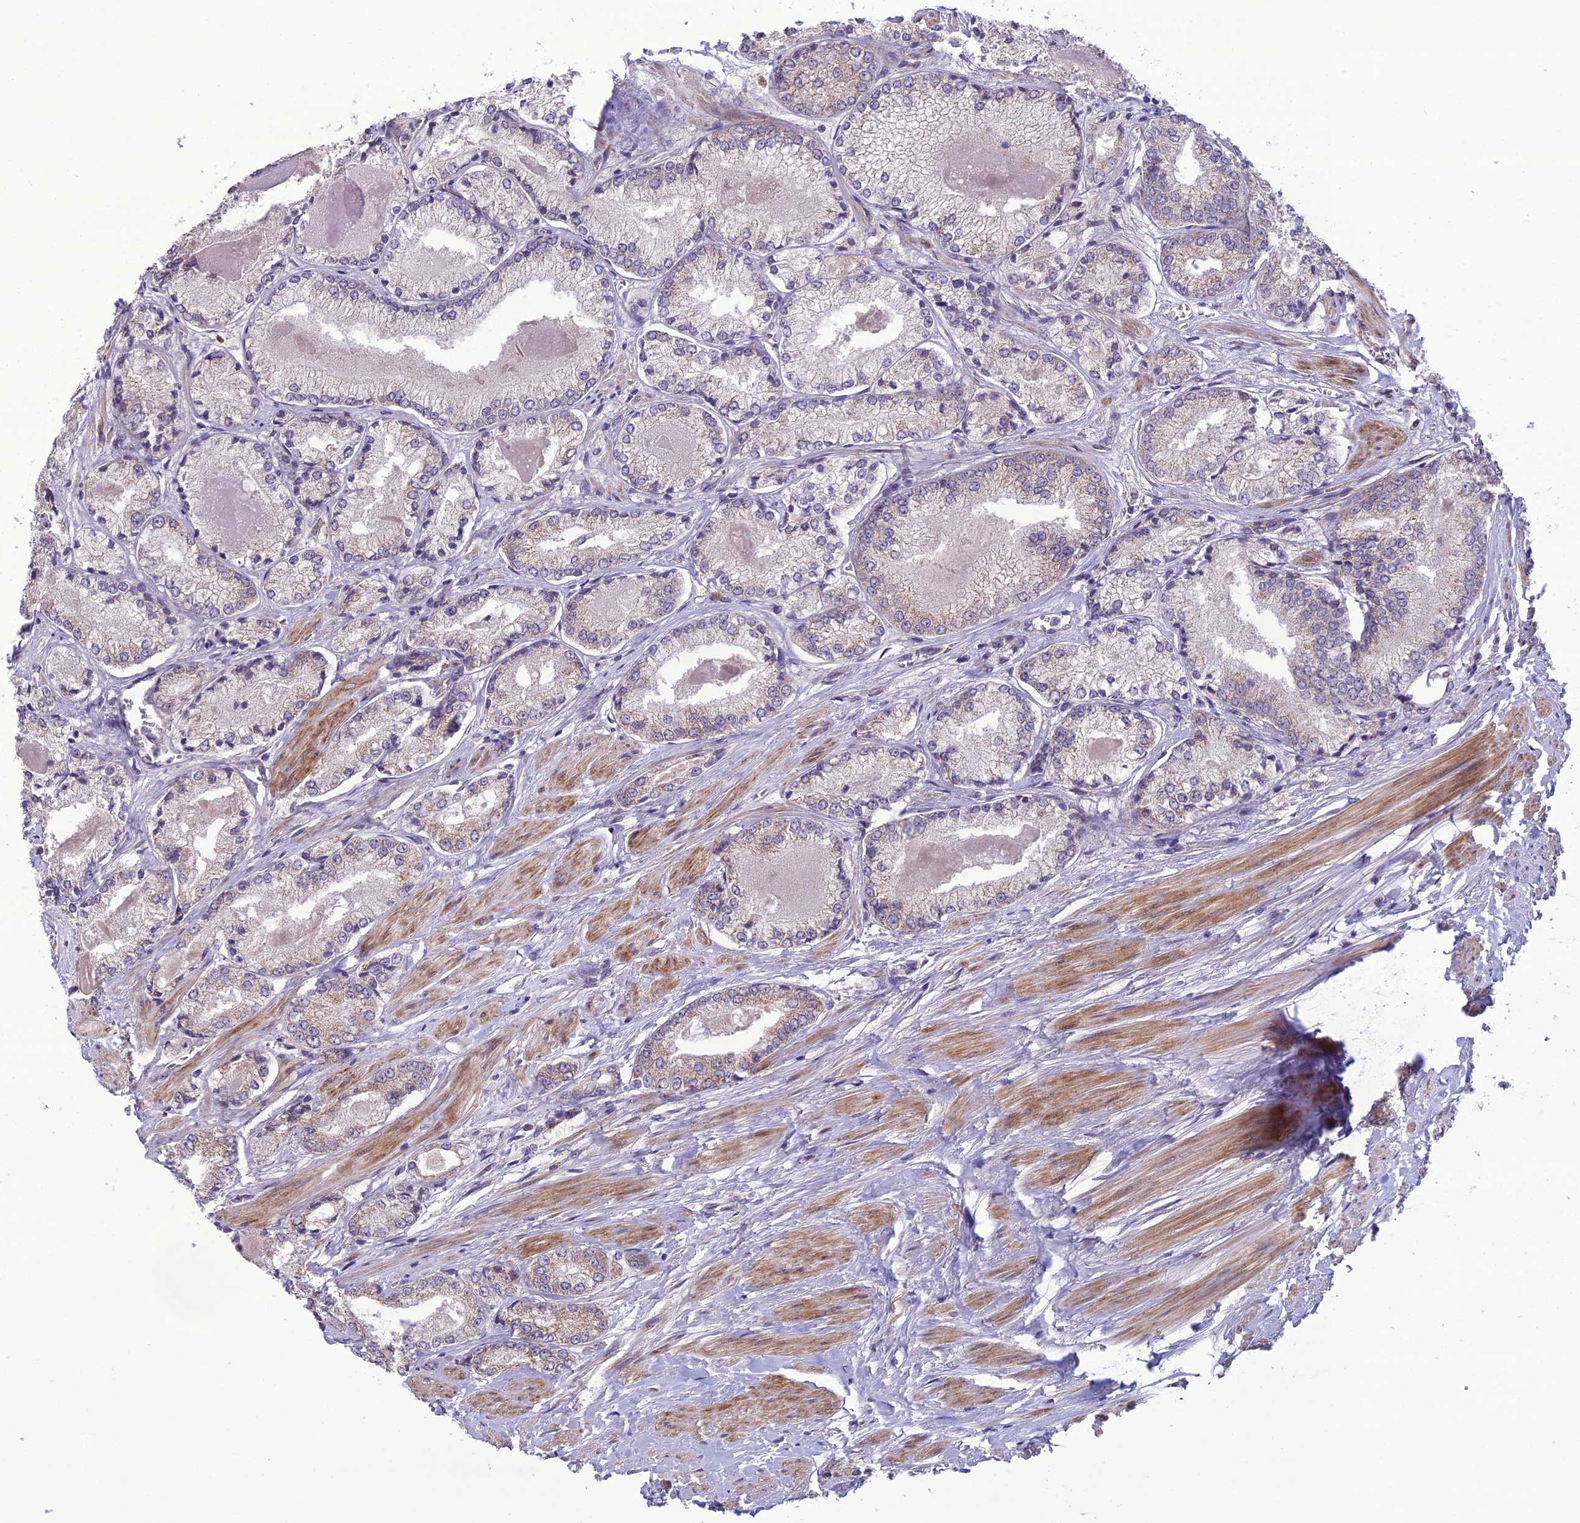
{"staining": {"intensity": "weak", "quantity": "<25%", "location": "cytoplasmic/membranous"}, "tissue": "prostate cancer", "cell_type": "Tumor cells", "image_type": "cancer", "snomed": [{"axis": "morphology", "description": "Adenocarcinoma, Low grade"}, {"axis": "topography", "description": "Prostate"}], "caption": "High magnification brightfield microscopy of prostate low-grade adenocarcinoma stained with DAB (brown) and counterstained with hematoxylin (blue): tumor cells show no significant positivity. The staining was performed using DAB to visualize the protein expression in brown, while the nuclei were stained in blue with hematoxylin (Magnification: 20x).", "gene": "NODAL", "patient": {"sex": "male", "age": 68}}